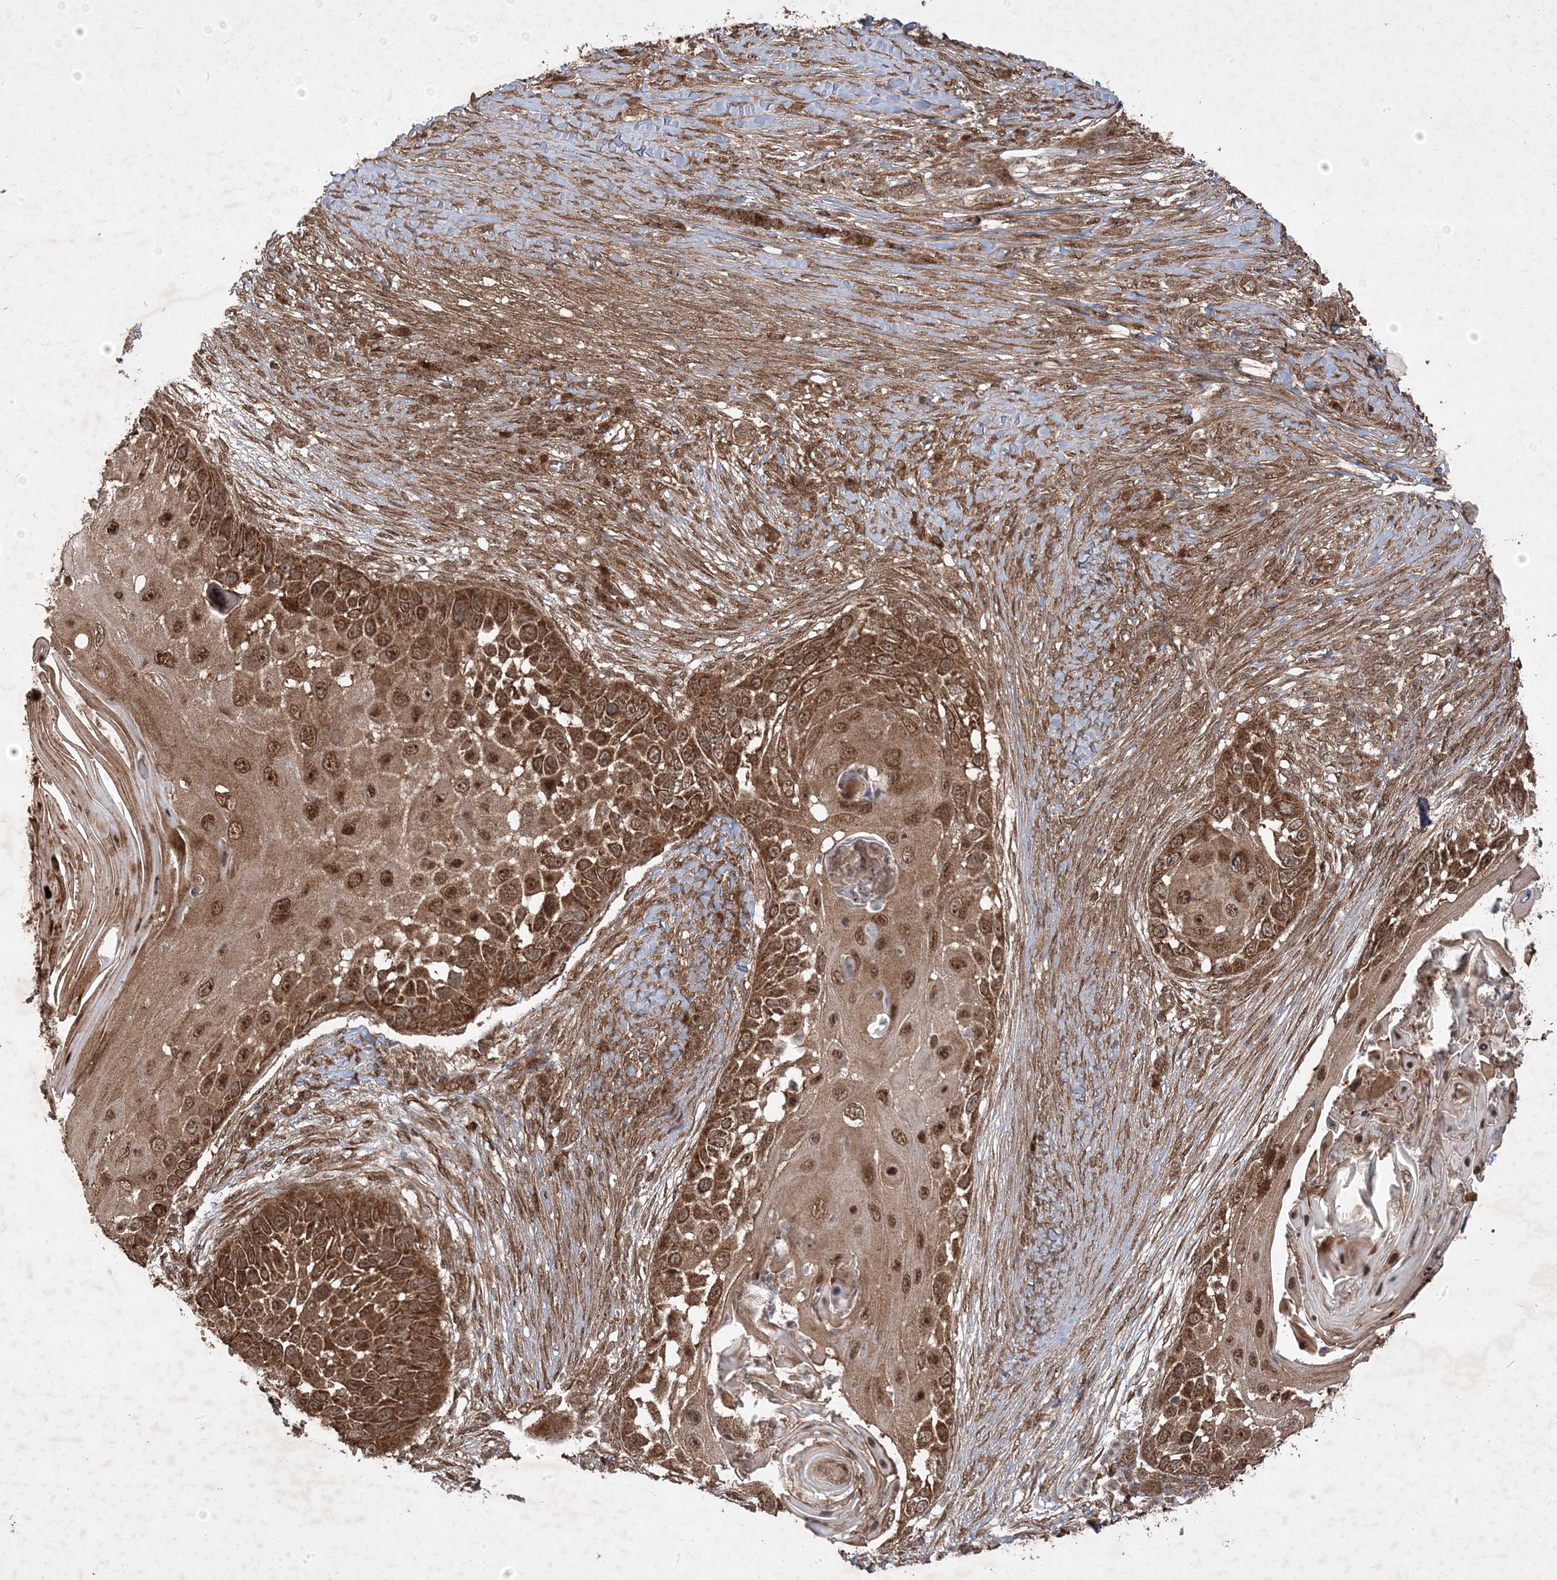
{"staining": {"intensity": "moderate", "quantity": ">75%", "location": "cytoplasmic/membranous,nuclear"}, "tissue": "skin cancer", "cell_type": "Tumor cells", "image_type": "cancer", "snomed": [{"axis": "morphology", "description": "Squamous cell carcinoma, NOS"}, {"axis": "topography", "description": "Skin"}], "caption": "Tumor cells display medium levels of moderate cytoplasmic/membranous and nuclear expression in approximately >75% of cells in skin cancer (squamous cell carcinoma).", "gene": "PLEKHM2", "patient": {"sex": "female", "age": 44}}